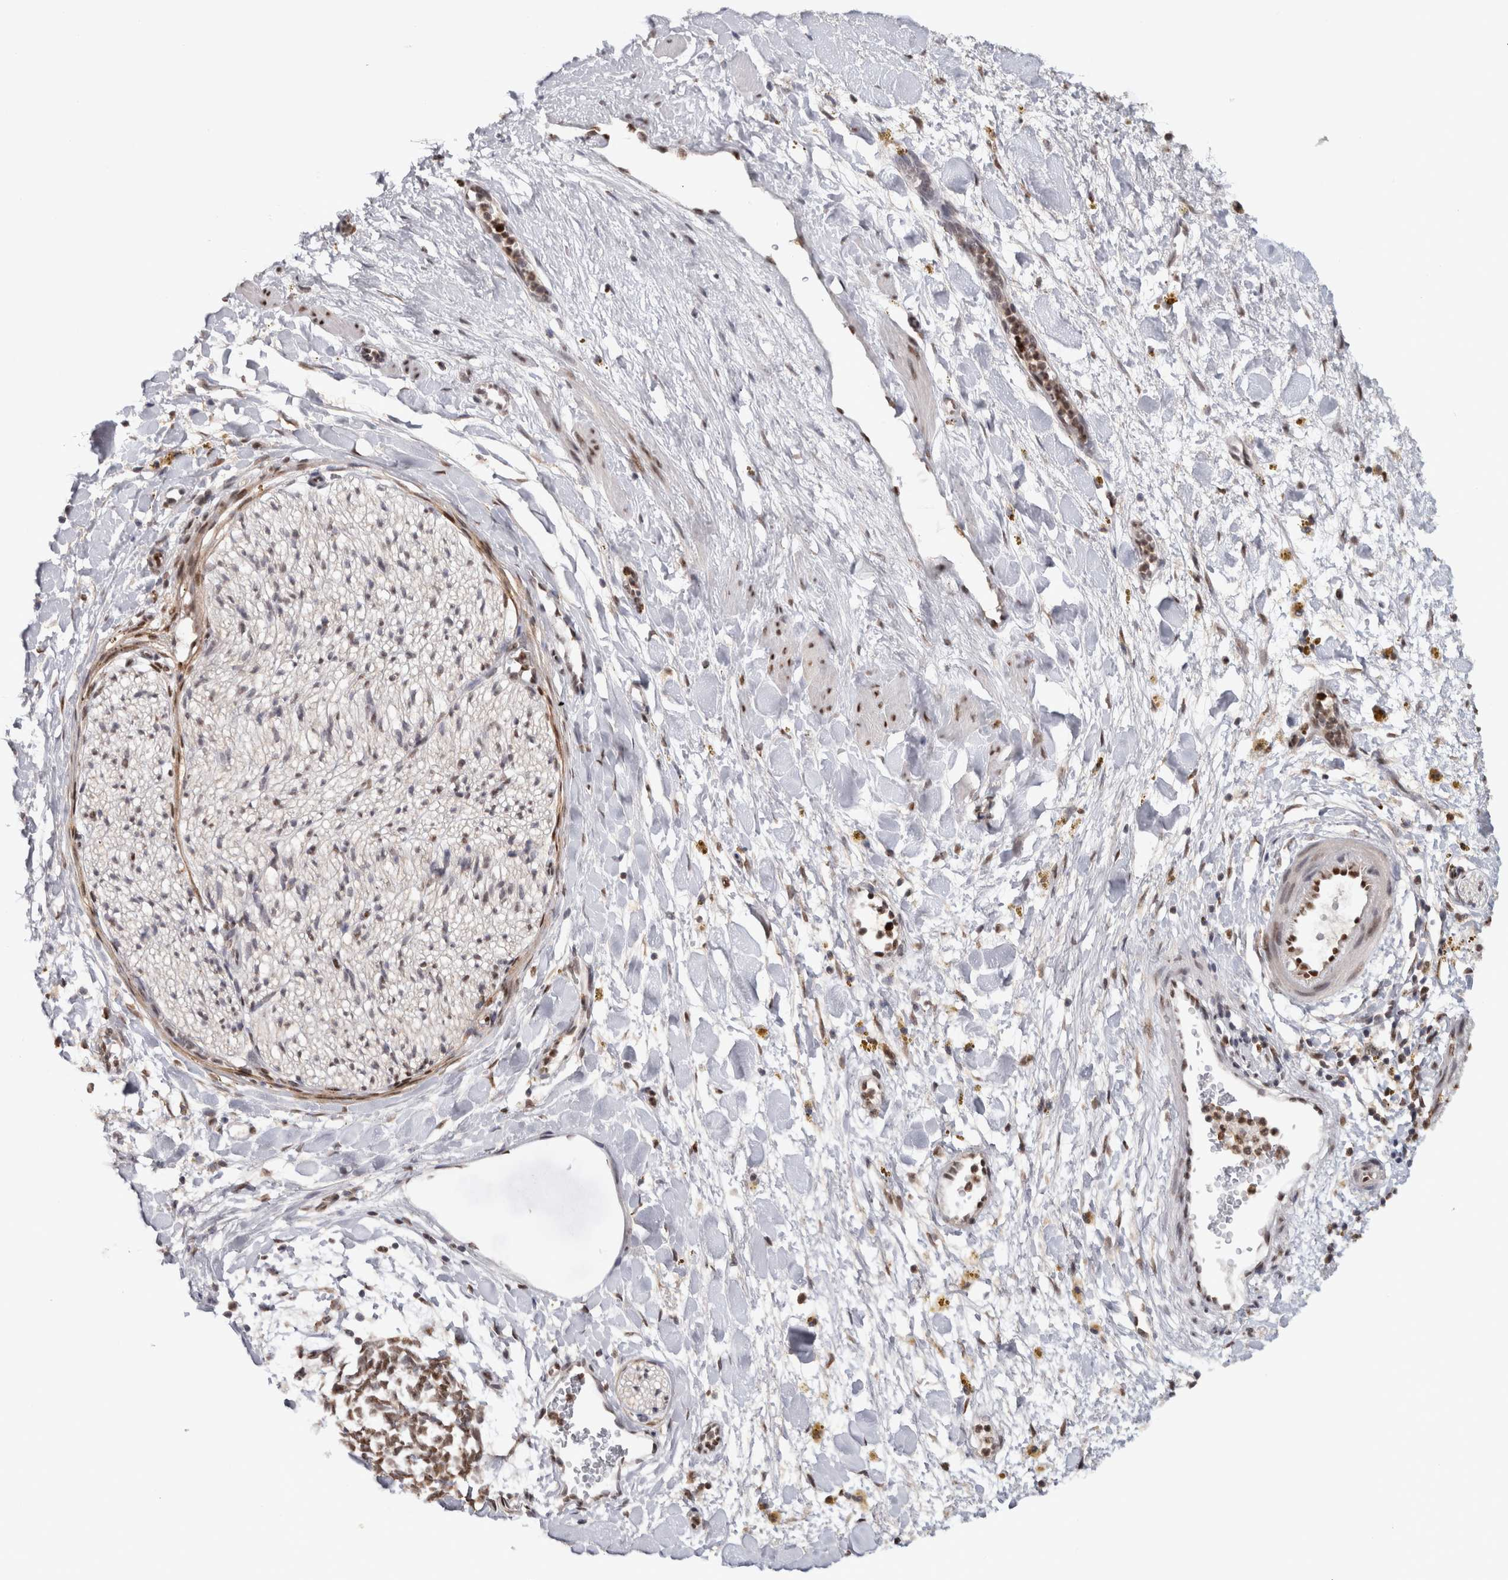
{"staining": {"intensity": "weak", "quantity": "25%-75%", "location": "cytoplasmic/membranous"}, "tissue": "adipose tissue", "cell_type": "Adipocytes", "image_type": "normal", "snomed": [{"axis": "morphology", "description": "Normal tissue, NOS"}, {"axis": "topography", "description": "Kidney"}, {"axis": "topography", "description": "Peripheral nerve tissue"}], "caption": "Immunohistochemical staining of unremarkable human adipose tissue reveals low levels of weak cytoplasmic/membranous staining in approximately 25%-75% of adipocytes. The staining was performed using DAB to visualize the protein expression in brown, while the nuclei were stained in blue with hematoxylin (Magnification: 20x).", "gene": "RPS6KA2", "patient": {"sex": "male", "age": 7}}